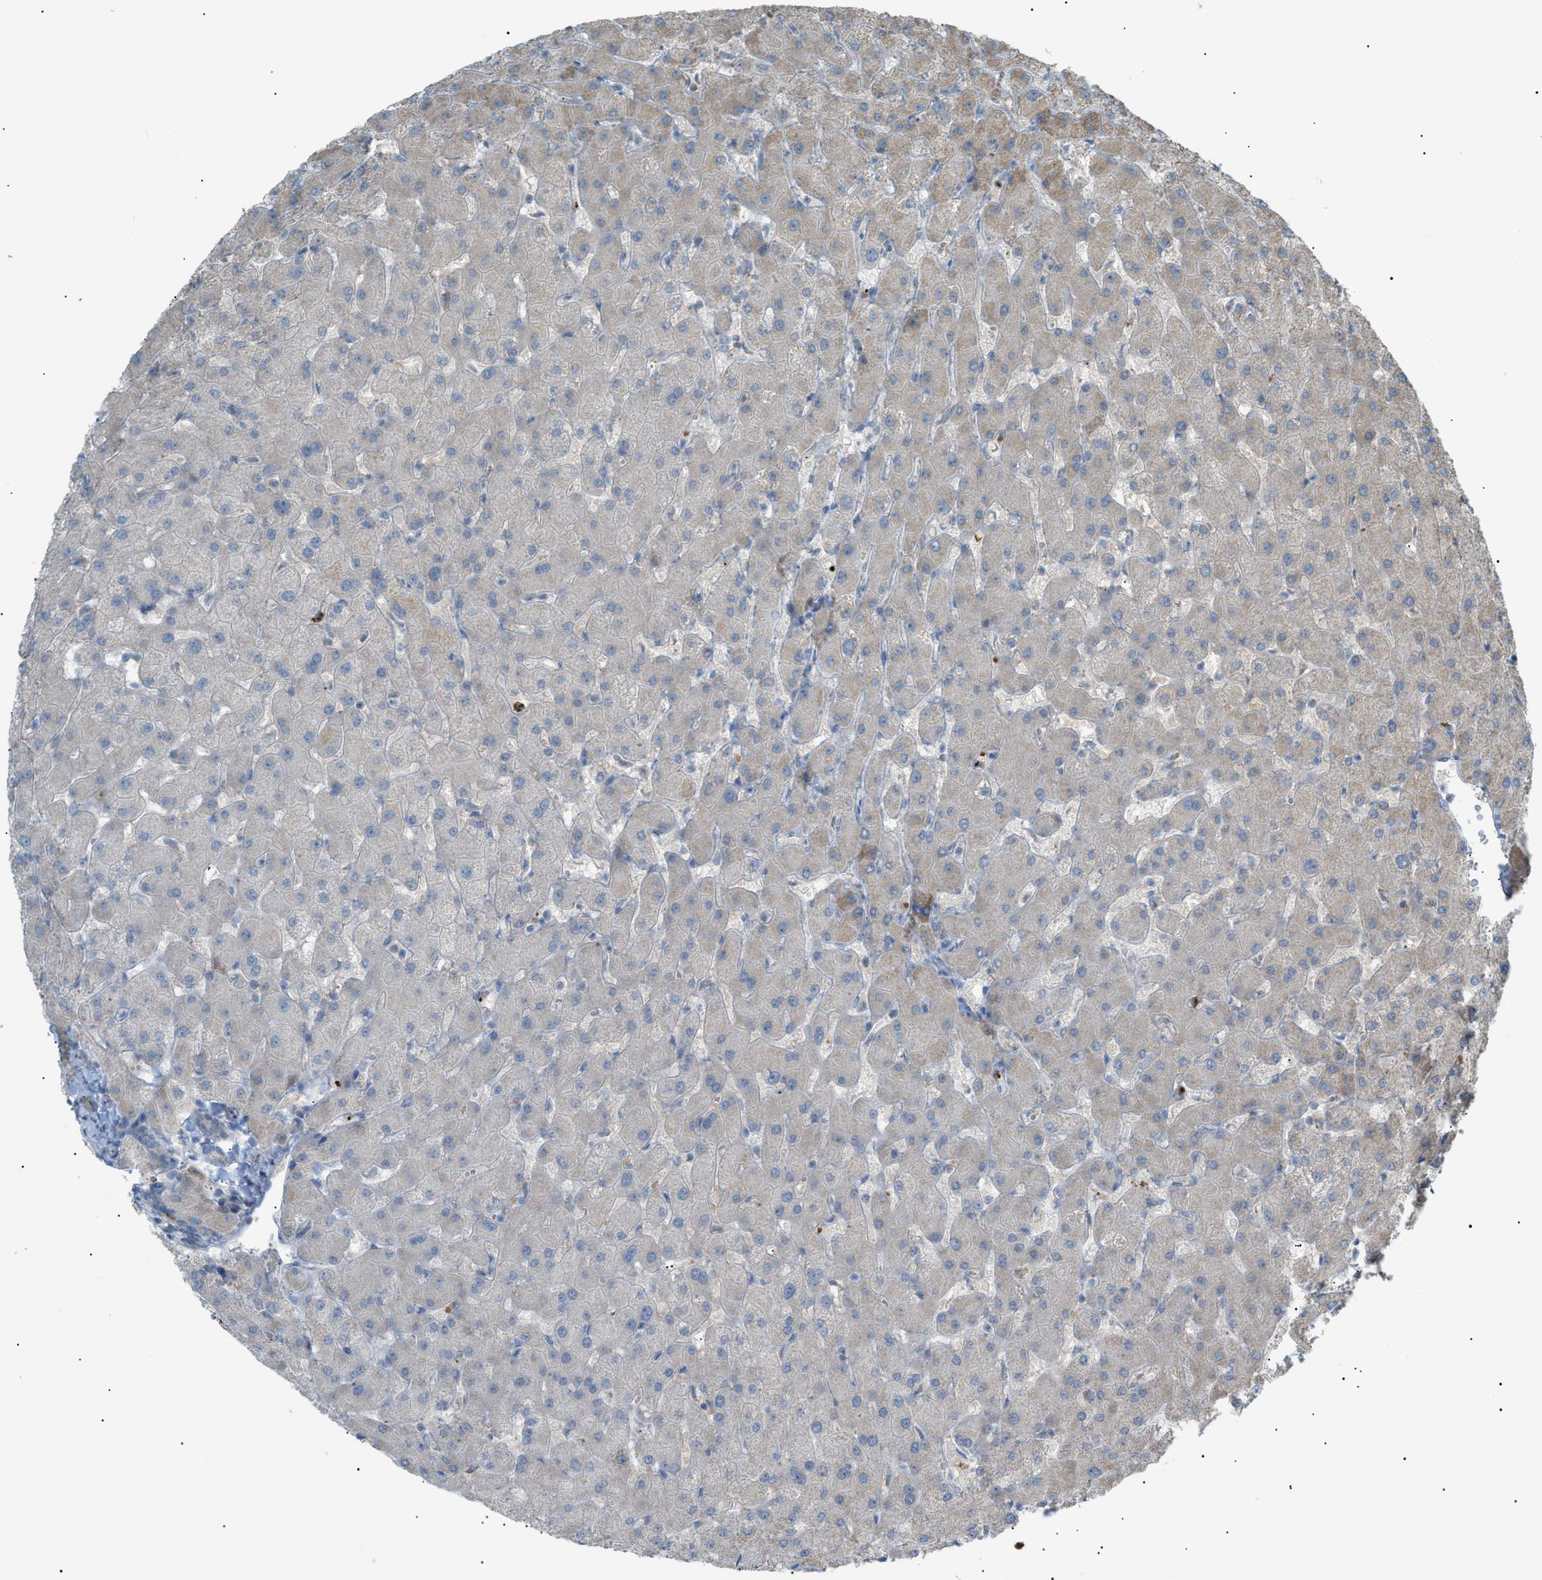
{"staining": {"intensity": "weak", "quantity": "25%-75%", "location": "cytoplasmic/membranous"}, "tissue": "liver", "cell_type": "Cholangiocytes", "image_type": "normal", "snomed": [{"axis": "morphology", "description": "Normal tissue, NOS"}, {"axis": "topography", "description": "Liver"}], "caption": "Immunohistochemical staining of normal human liver exhibits weak cytoplasmic/membranous protein staining in approximately 25%-75% of cholangiocytes.", "gene": "ZNF516", "patient": {"sex": "female", "age": 63}}